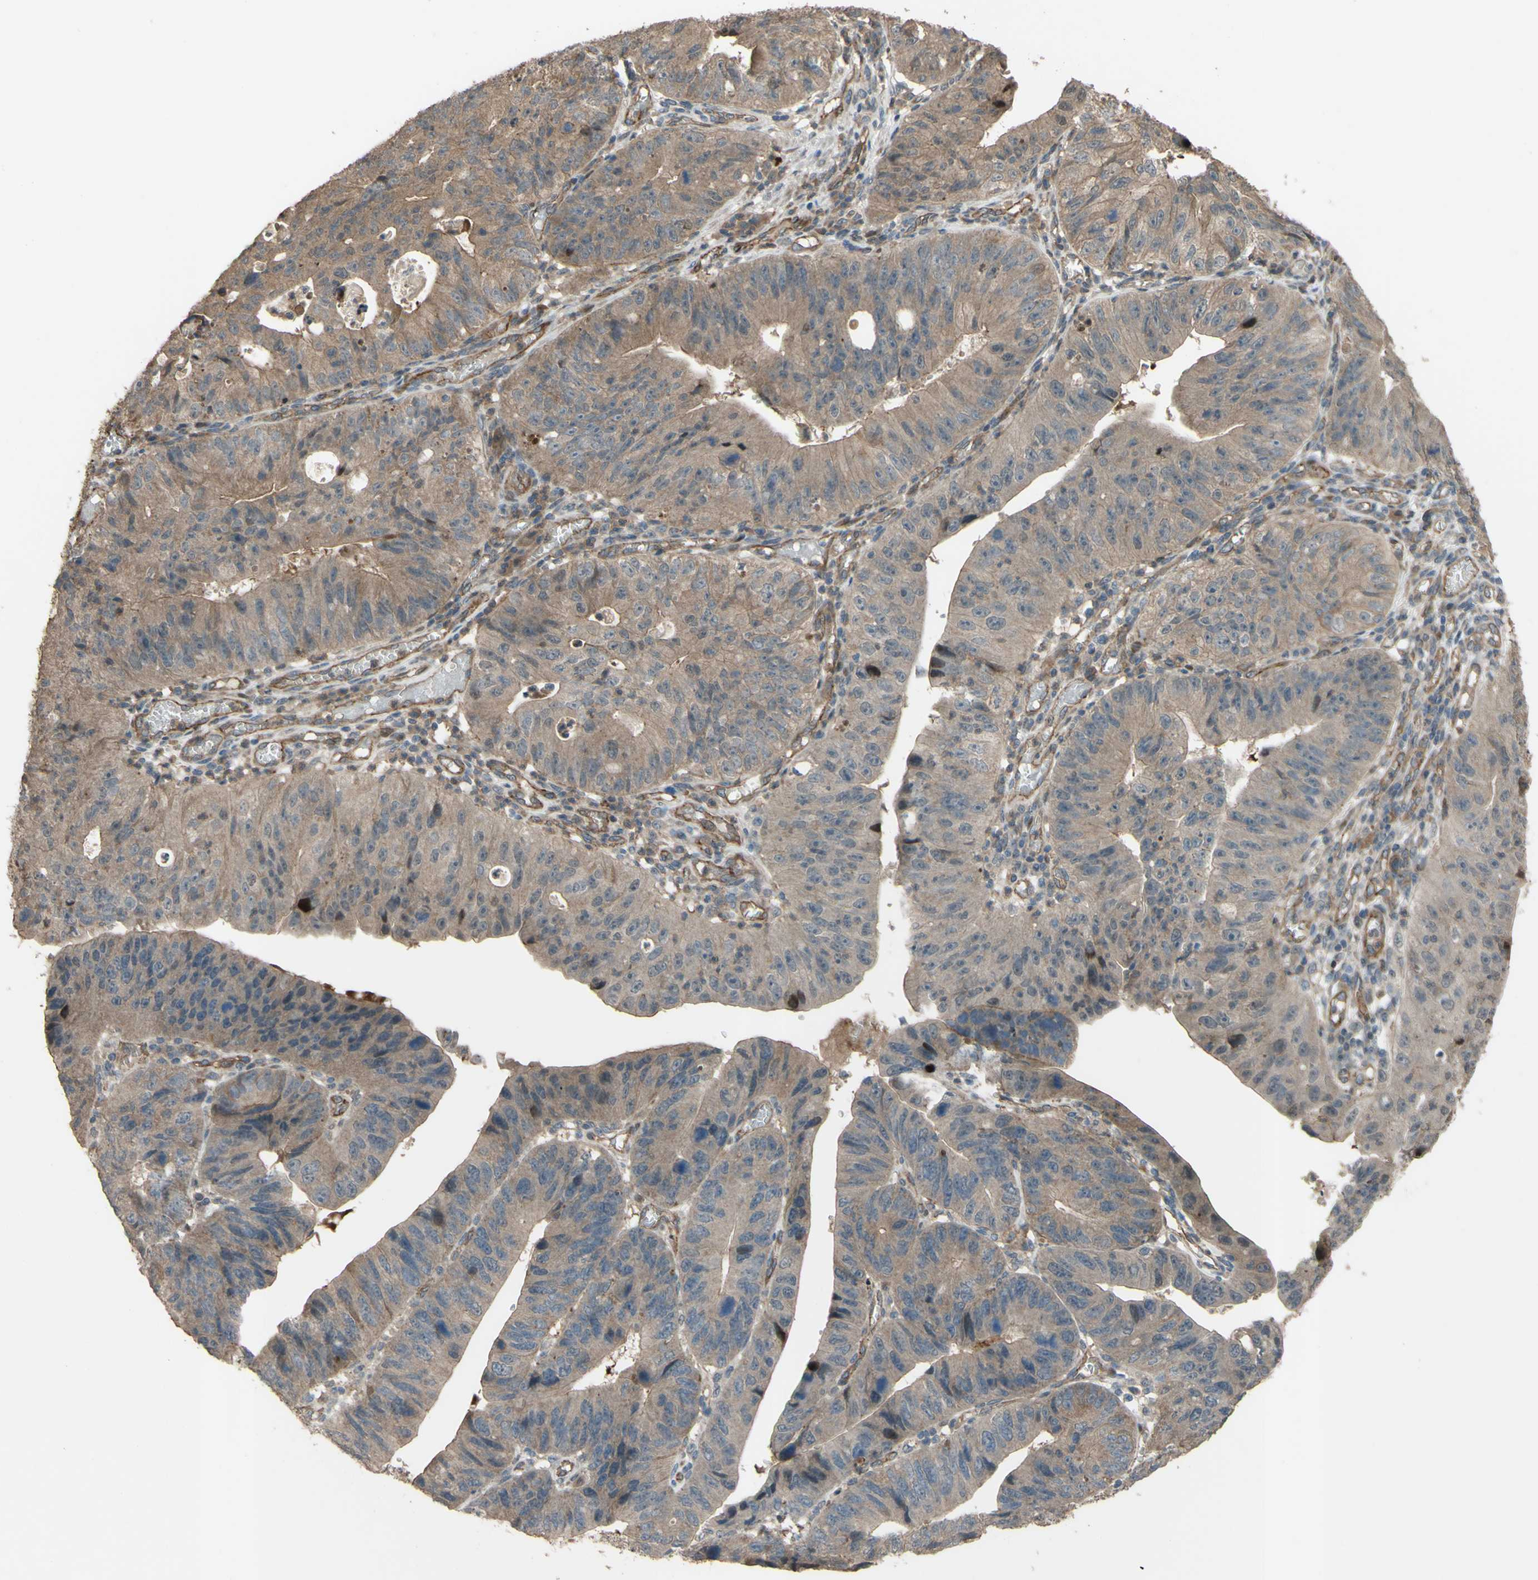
{"staining": {"intensity": "weak", "quantity": ">75%", "location": "cytoplasmic/membranous"}, "tissue": "stomach cancer", "cell_type": "Tumor cells", "image_type": "cancer", "snomed": [{"axis": "morphology", "description": "Adenocarcinoma, NOS"}, {"axis": "topography", "description": "Stomach"}], "caption": "IHC of human stomach cancer demonstrates low levels of weak cytoplasmic/membranous staining in about >75% of tumor cells.", "gene": "SHROOM4", "patient": {"sex": "male", "age": 59}}